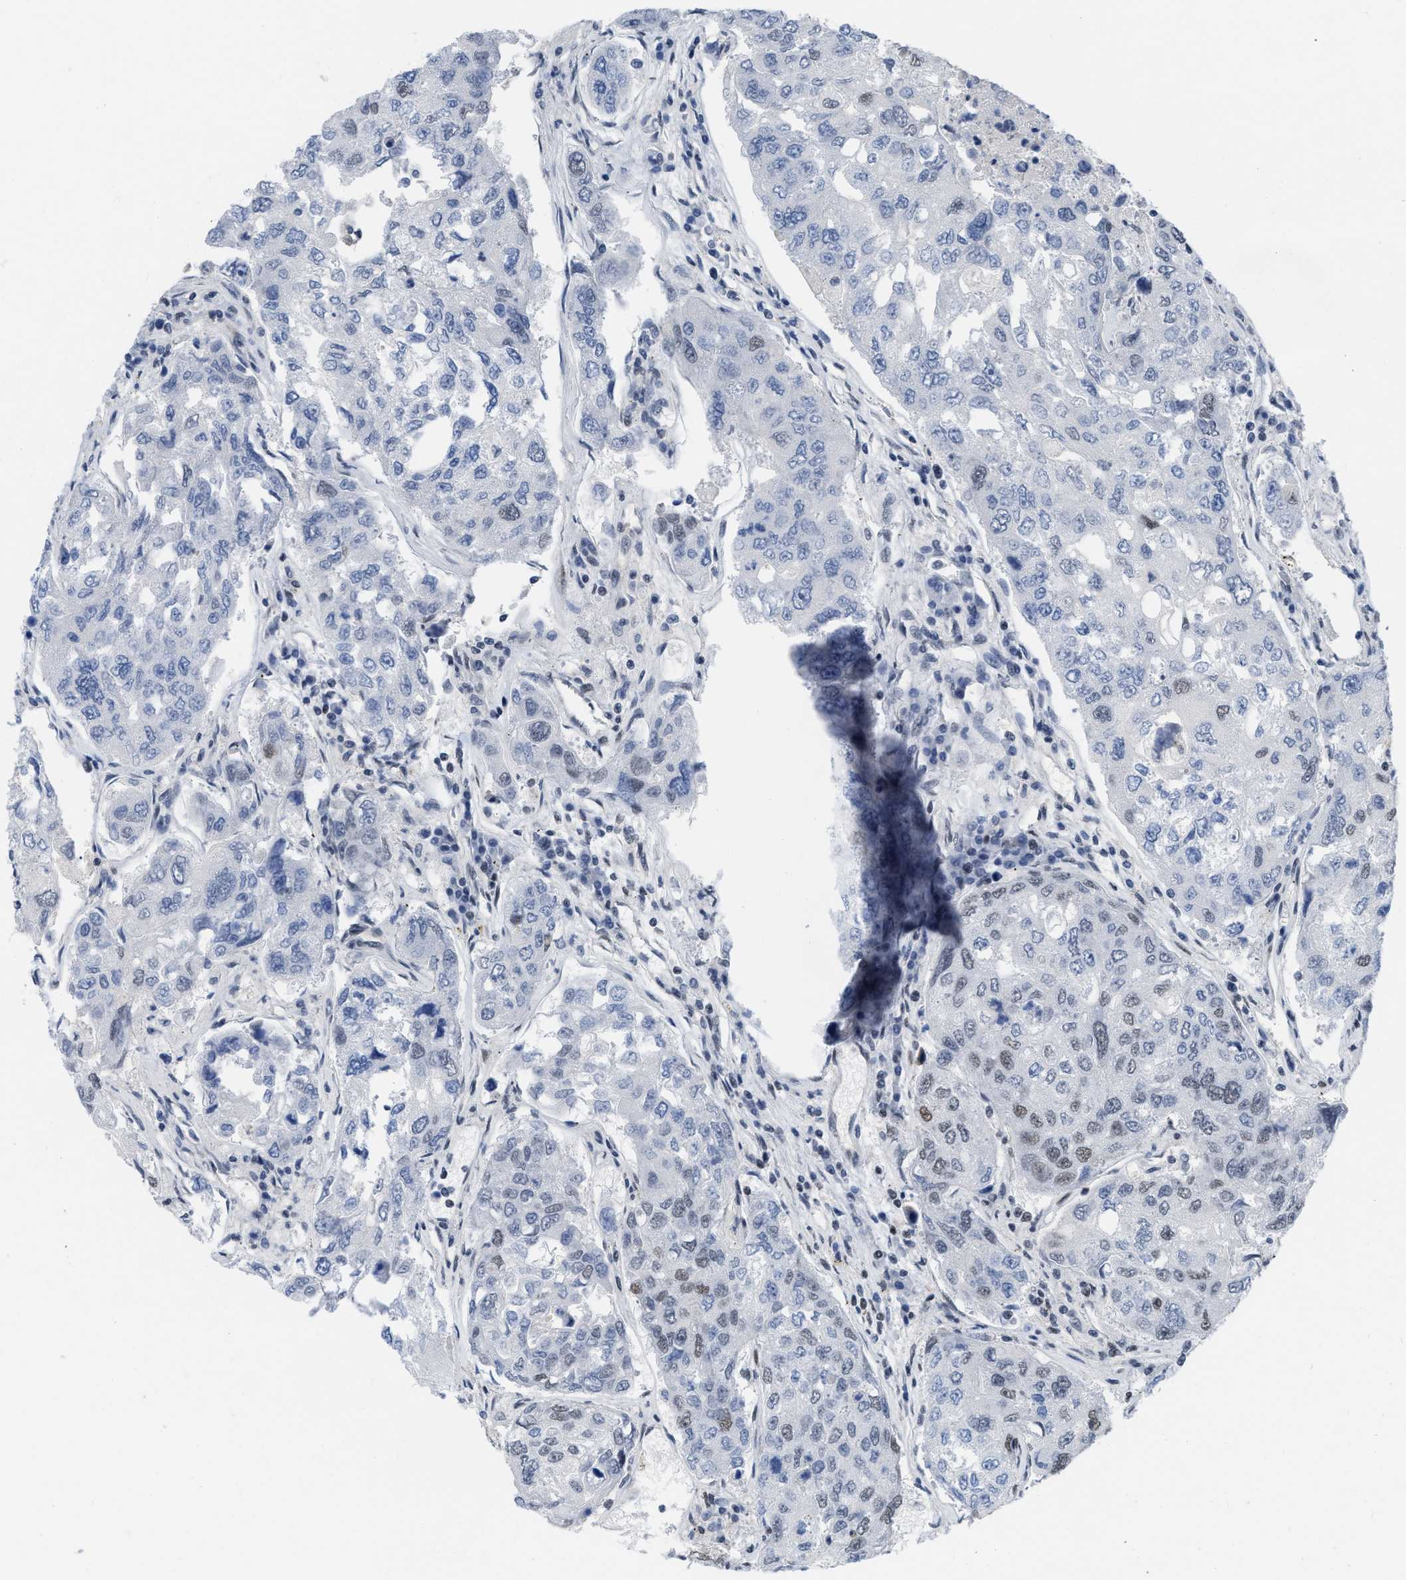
{"staining": {"intensity": "negative", "quantity": "none", "location": "none"}, "tissue": "urothelial cancer", "cell_type": "Tumor cells", "image_type": "cancer", "snomed": [{"axis": "morphology", "description": "Urothelial carcinoma, High grade"}, {"axis": "topography", "description": "Lymph node"}, {"axis": "topography", "description": "Urinary bladder"}], "caption": "Human urothelial cancer stained for a protein using IHC reveals no staining in tumor cells.", "gene": "MIER1", "patient": {"sex": "male", "age": 51}}